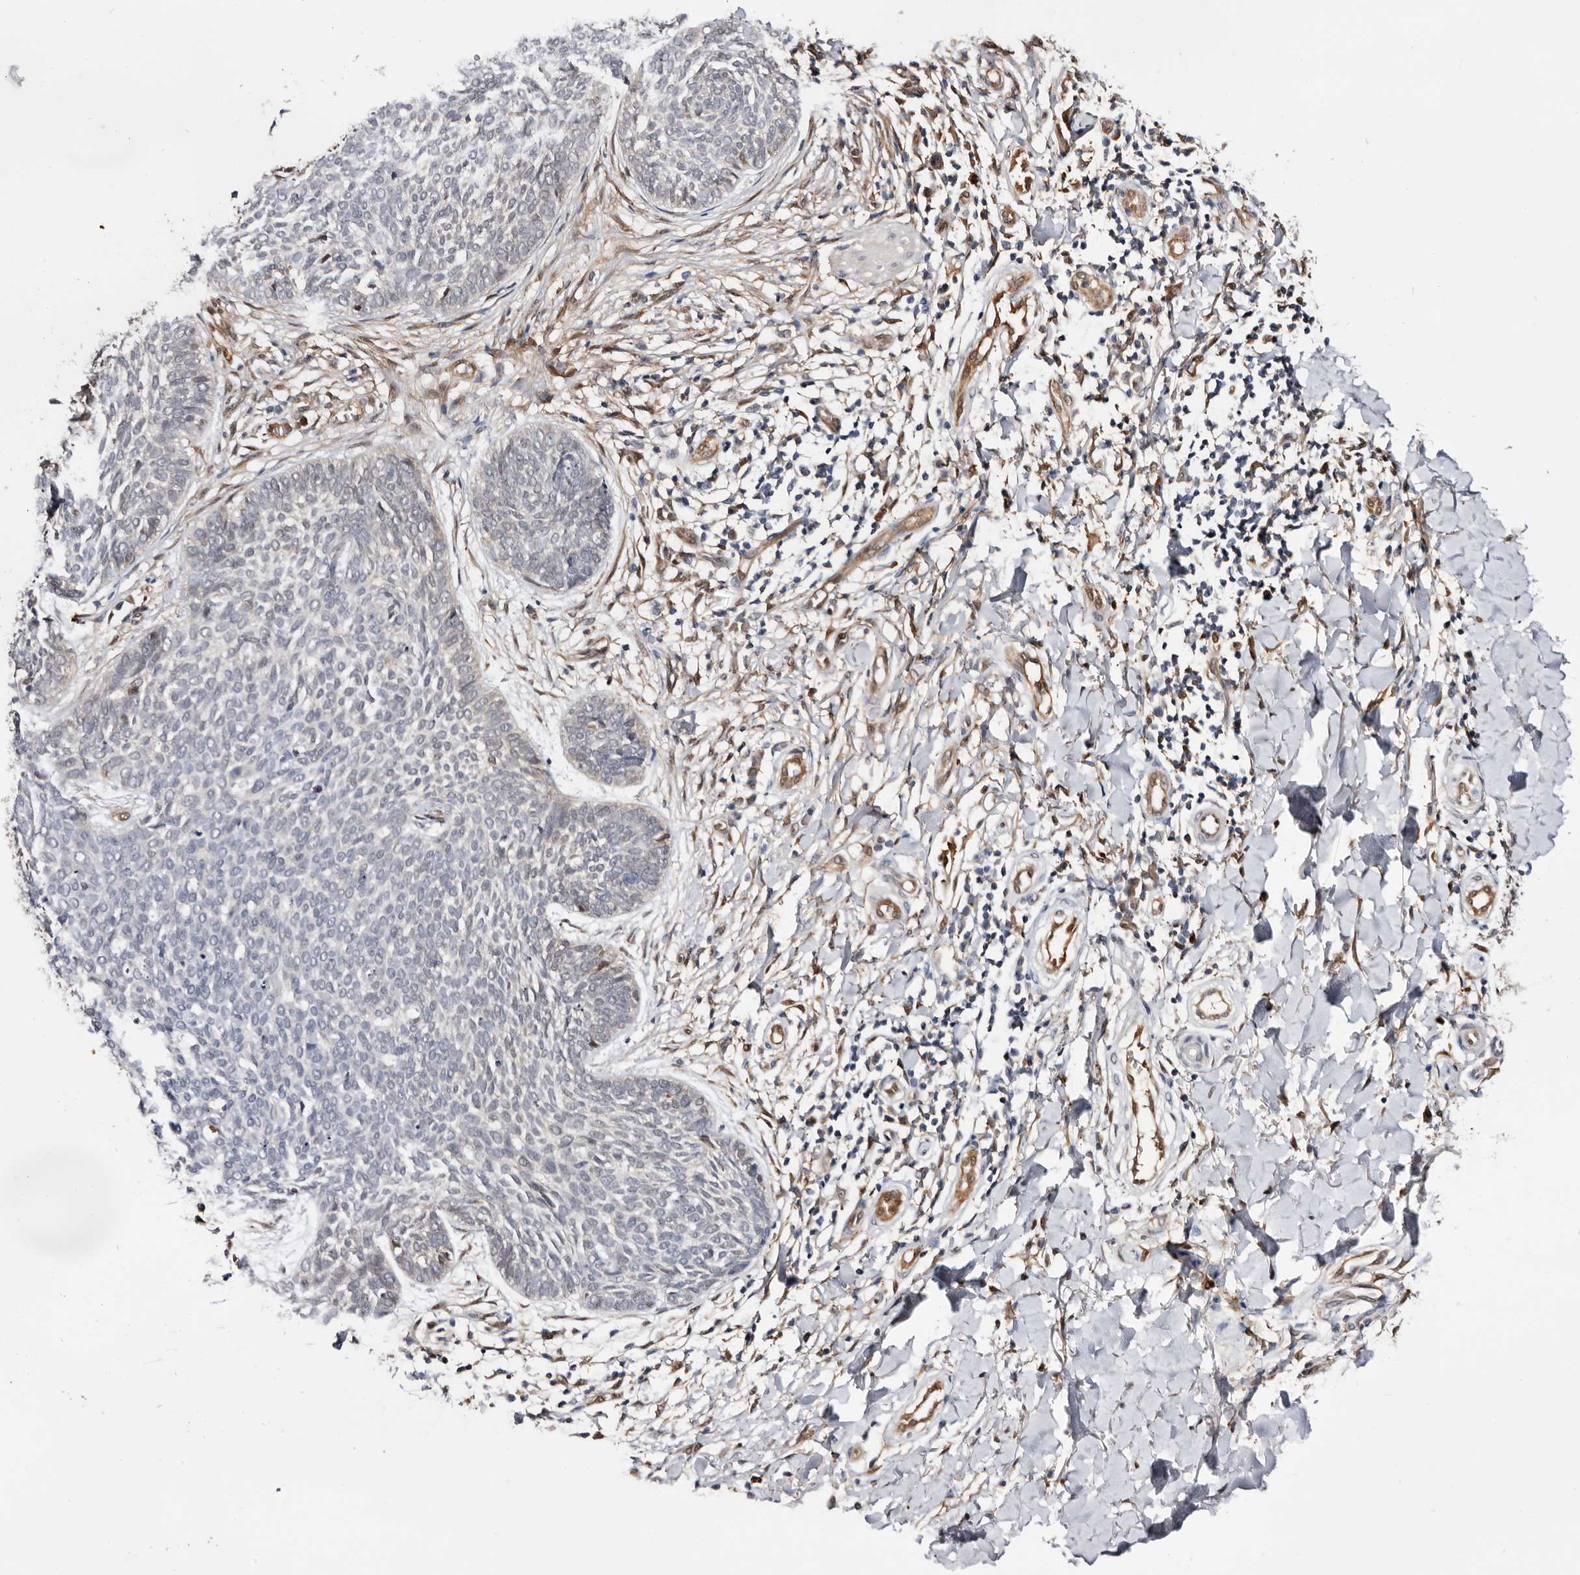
{"staining": {"intensity": "negative", "quantity": "none", "location": "none"}, "tissue": "skin cancer", "cell_type": "Tumor cells", "image_type": "cancer", "snomed": [{"axis": "morphology", "description": "Basal cell carcinoma"}, {"axis": "topography", "description": "Skin"}], "caption": "Image shows no protein staining in tumor cells of skin cancer (basal cell carcinoma) tissue. (Stains: DAB IHC with hematoxylin counter stain, Microscopy: brightfield microscopy at high magnification).", "gene": "TP53I3", "patient": {"sex": "female", "age": 64}}